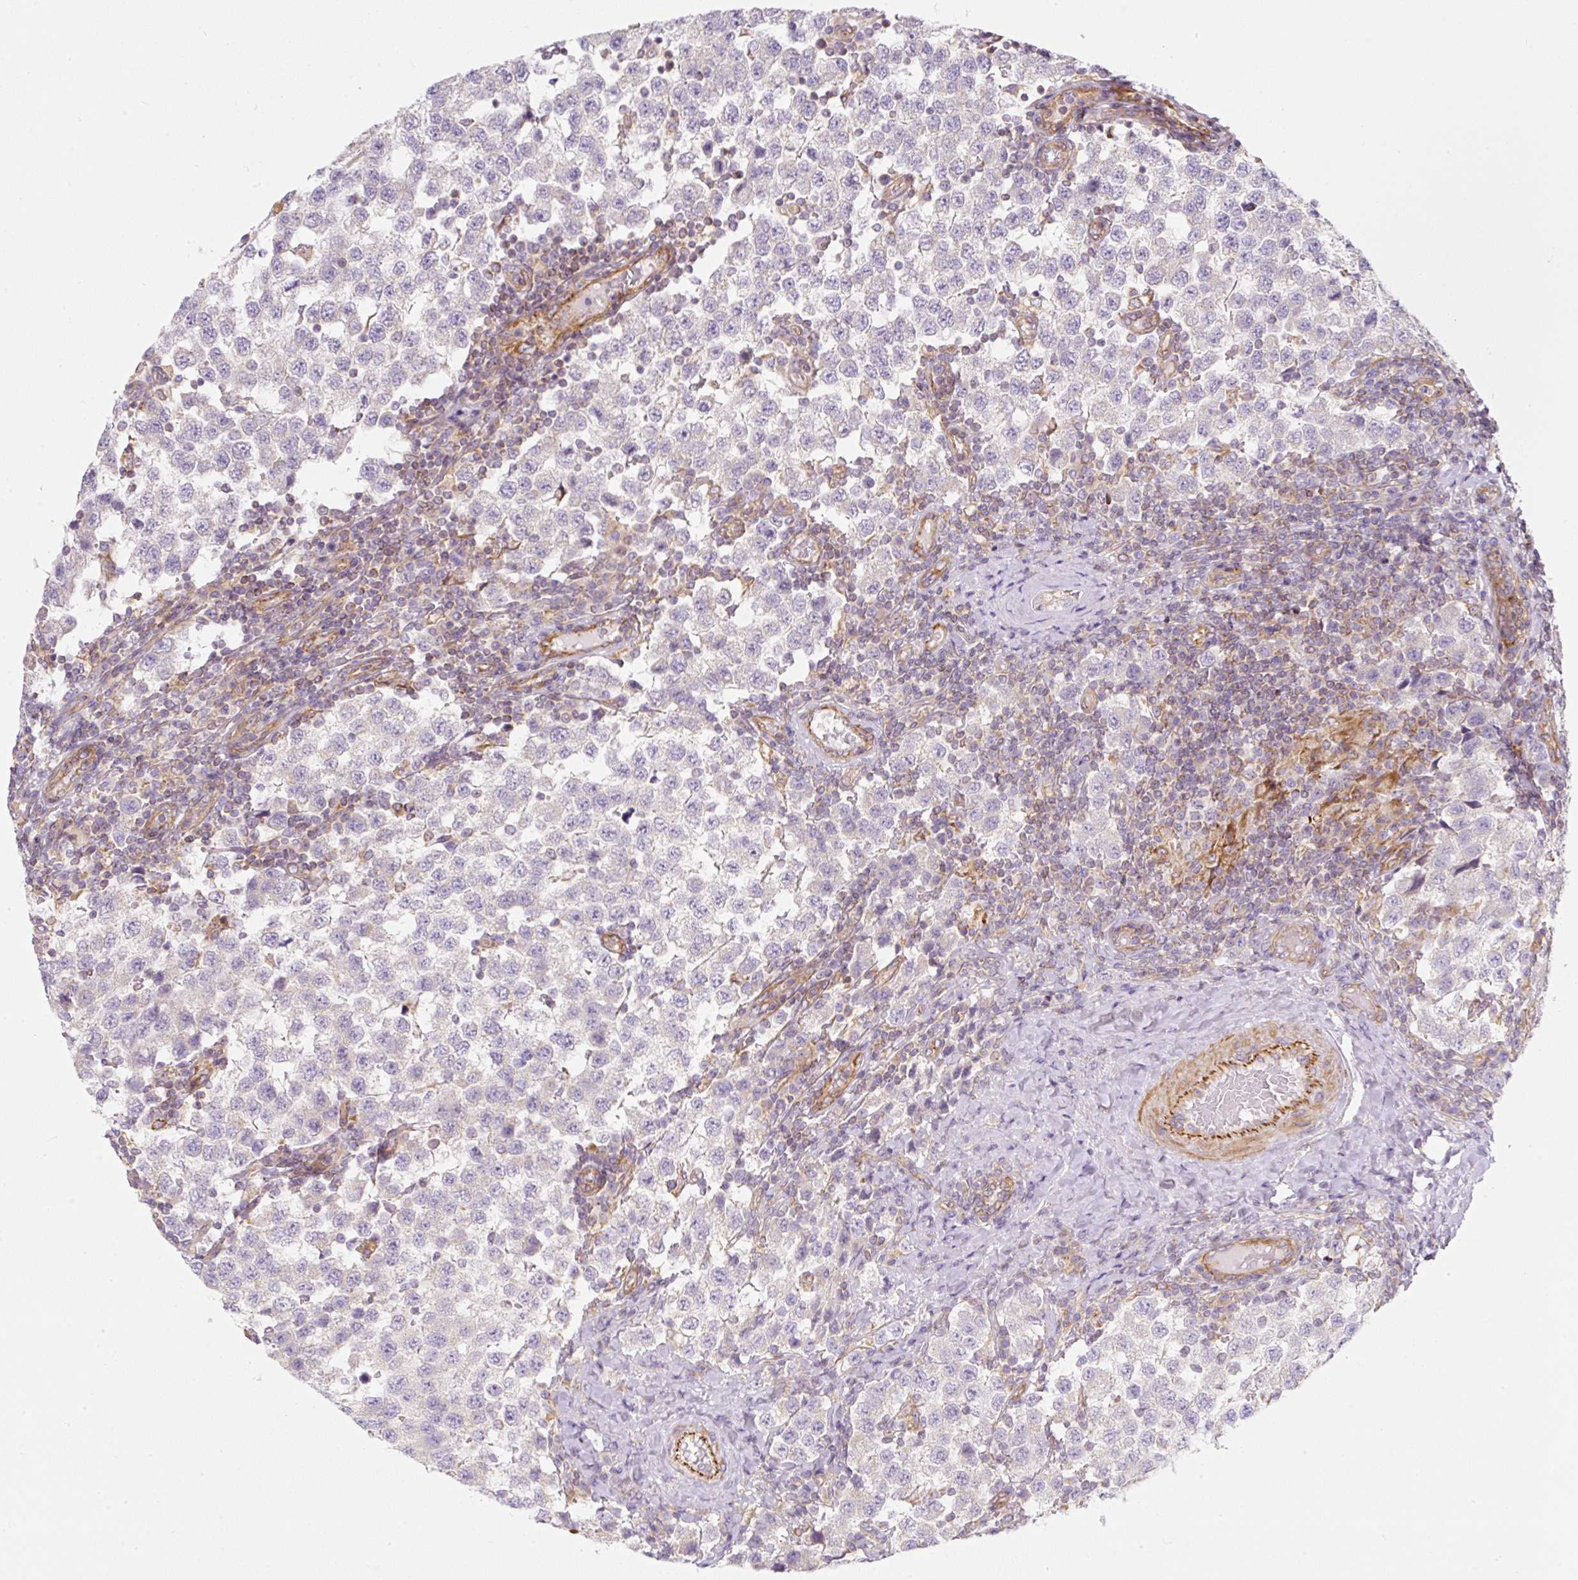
{"staining": {"intensity": "negative", "quantity": "none", "location": "none"}, "tissue": "testis cancer", "cell_type": "Tumor cells", "image_type": "cancer", "snomed": [{"axis": "morphology", "description": "Seminoma, NOS"}, {"axis": "topography", "description": "Testis"}], "caption": "Tumor cells show no significant positivity in testis seminoma.", "gene": "ERAP2", "patient": {"sex": "male", "age": 34}}